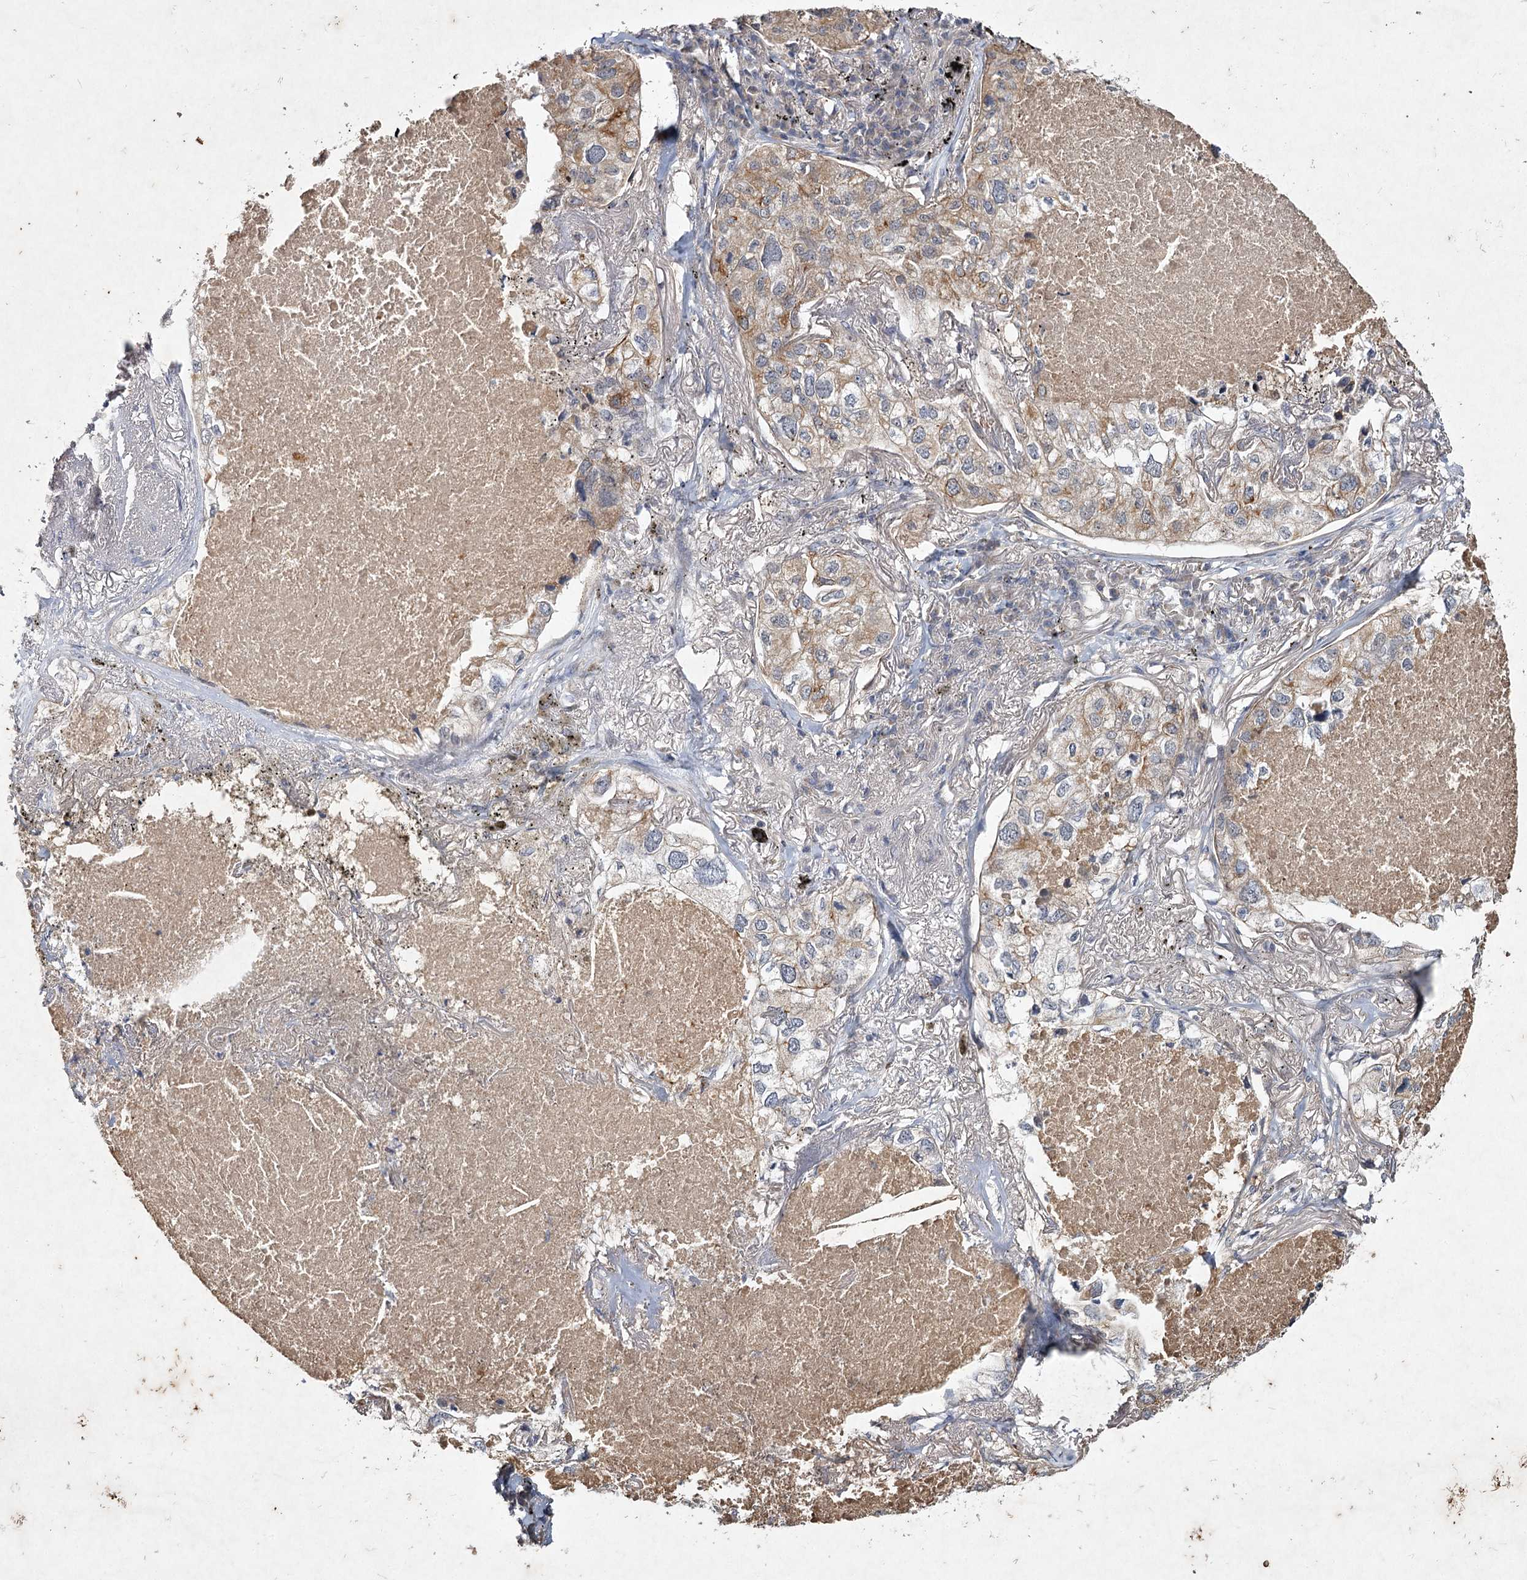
{"staining": {"intensity": "moderate", "quantity": "<25%", "location": "cytoplasmic/membranous"}, "tissue": "lung cancer", "cell_type": "Tumor cells", "image_type": "cancer", "snomed": [{"axis": "morphology", "description": "Adenocarcinoma, NOS"}, {"axis": "topography", "description": "Lung"}], "caption": "Lung adenocarcinoma stained for a protein (brown) exhibits moderate cytoplasmic/membranous positive staining in about <25% of tumor cells.", "gene": "MFN1", "patient": {"sex": "male", "age": 65}}